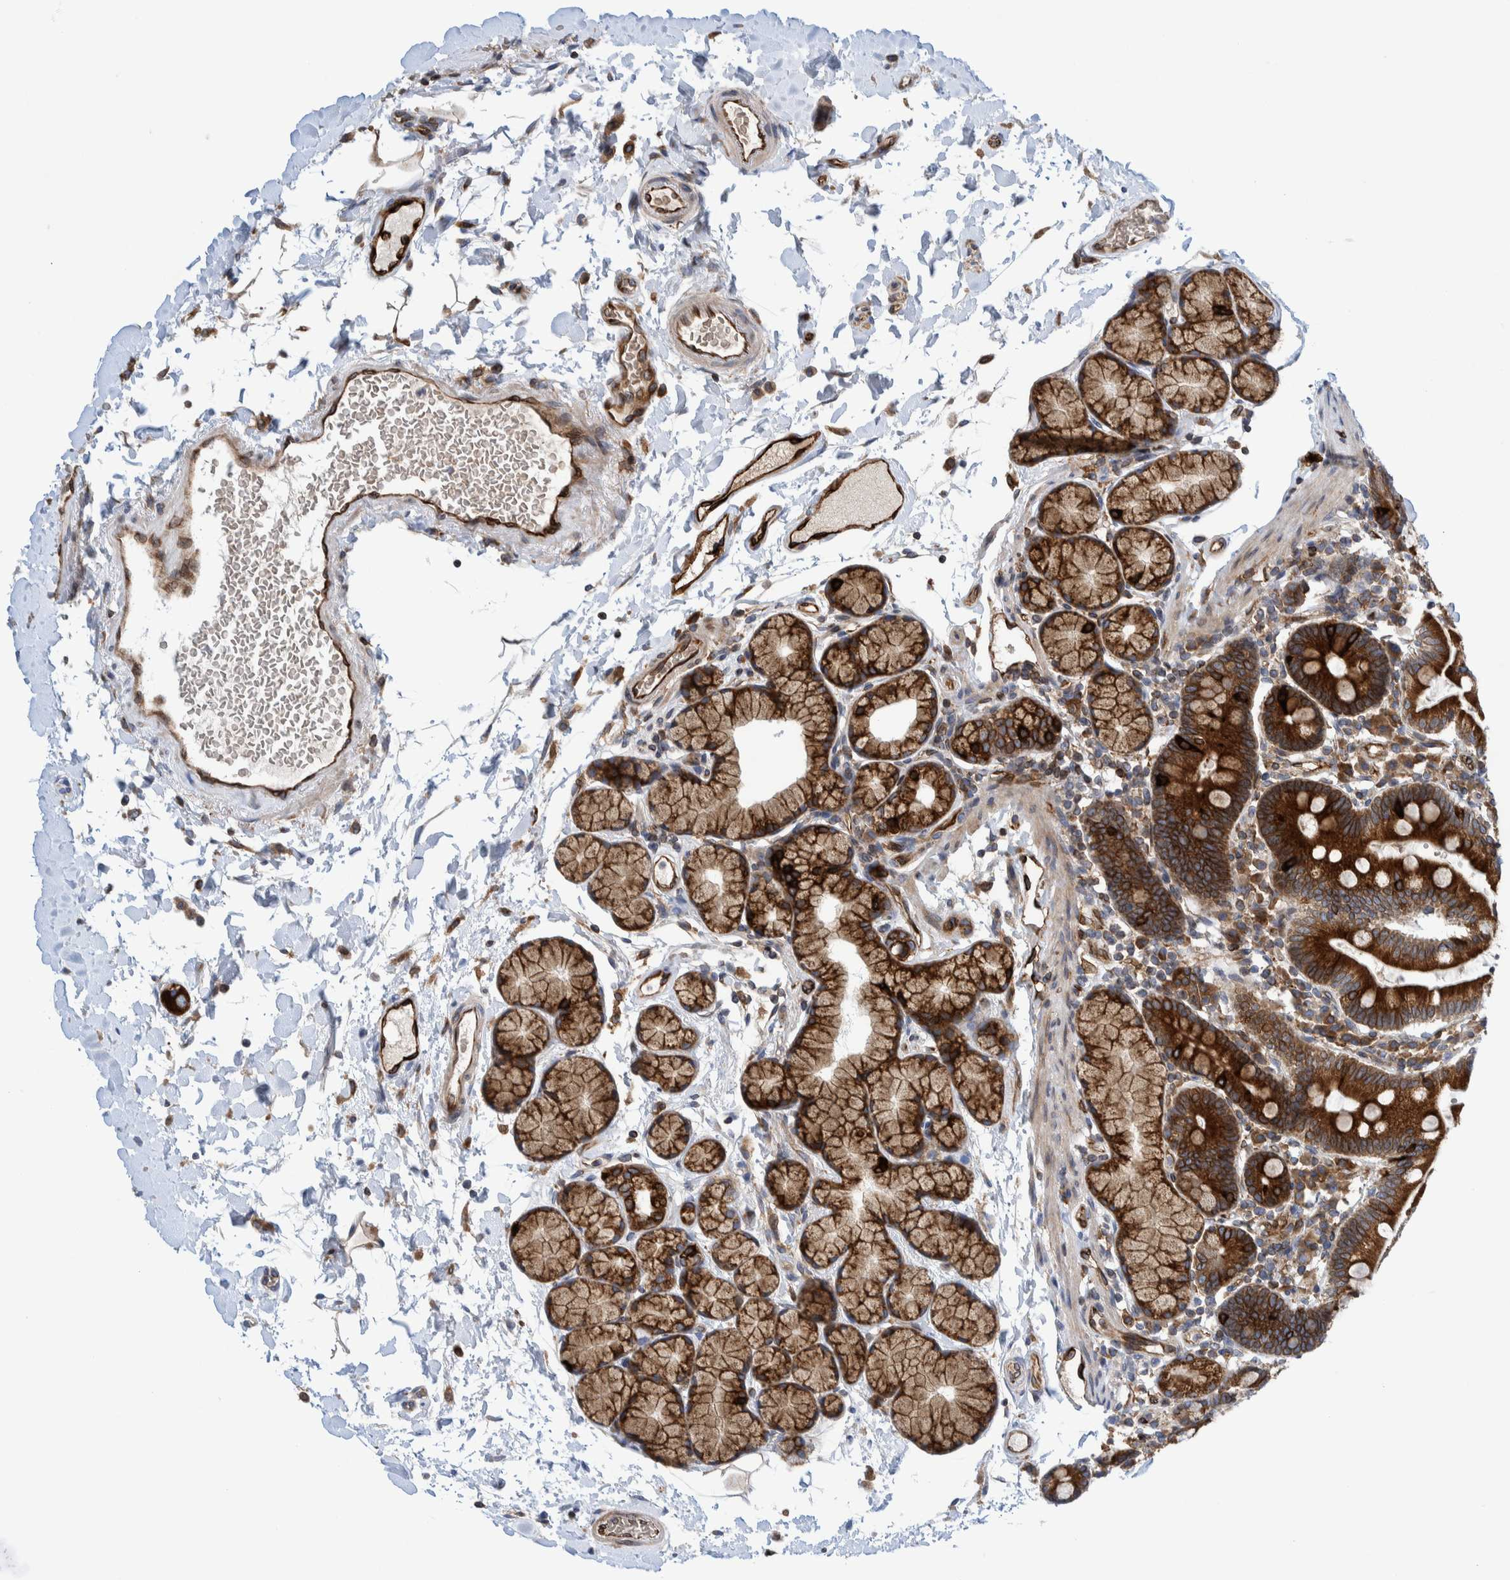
{"staining": {"intensity": "strong", "quantity": ">75%", "location": "cytoplasmic/membranous"}, "tissue": "duodenum", "cell_type": "Glandular cells", "image_type": "normal", "snomed": [{"axis": "morphology", "description": "Normal tissue, NOS"}, {"axis": "topography", "description": "Small intestine, NOS"}], "caption": "High-power microscopy captured an immunohistochemistry histopathology image of unremarkable duodenum, revealing strong cytoplasmic/membranous staining in approximately >75% of glandular cells. Immunohistochemistry (ihc) stains the protein in brown and the nuclei are stained blue.", "gene": "THEM6", "patient": {"sex": "female", "age": 71}}